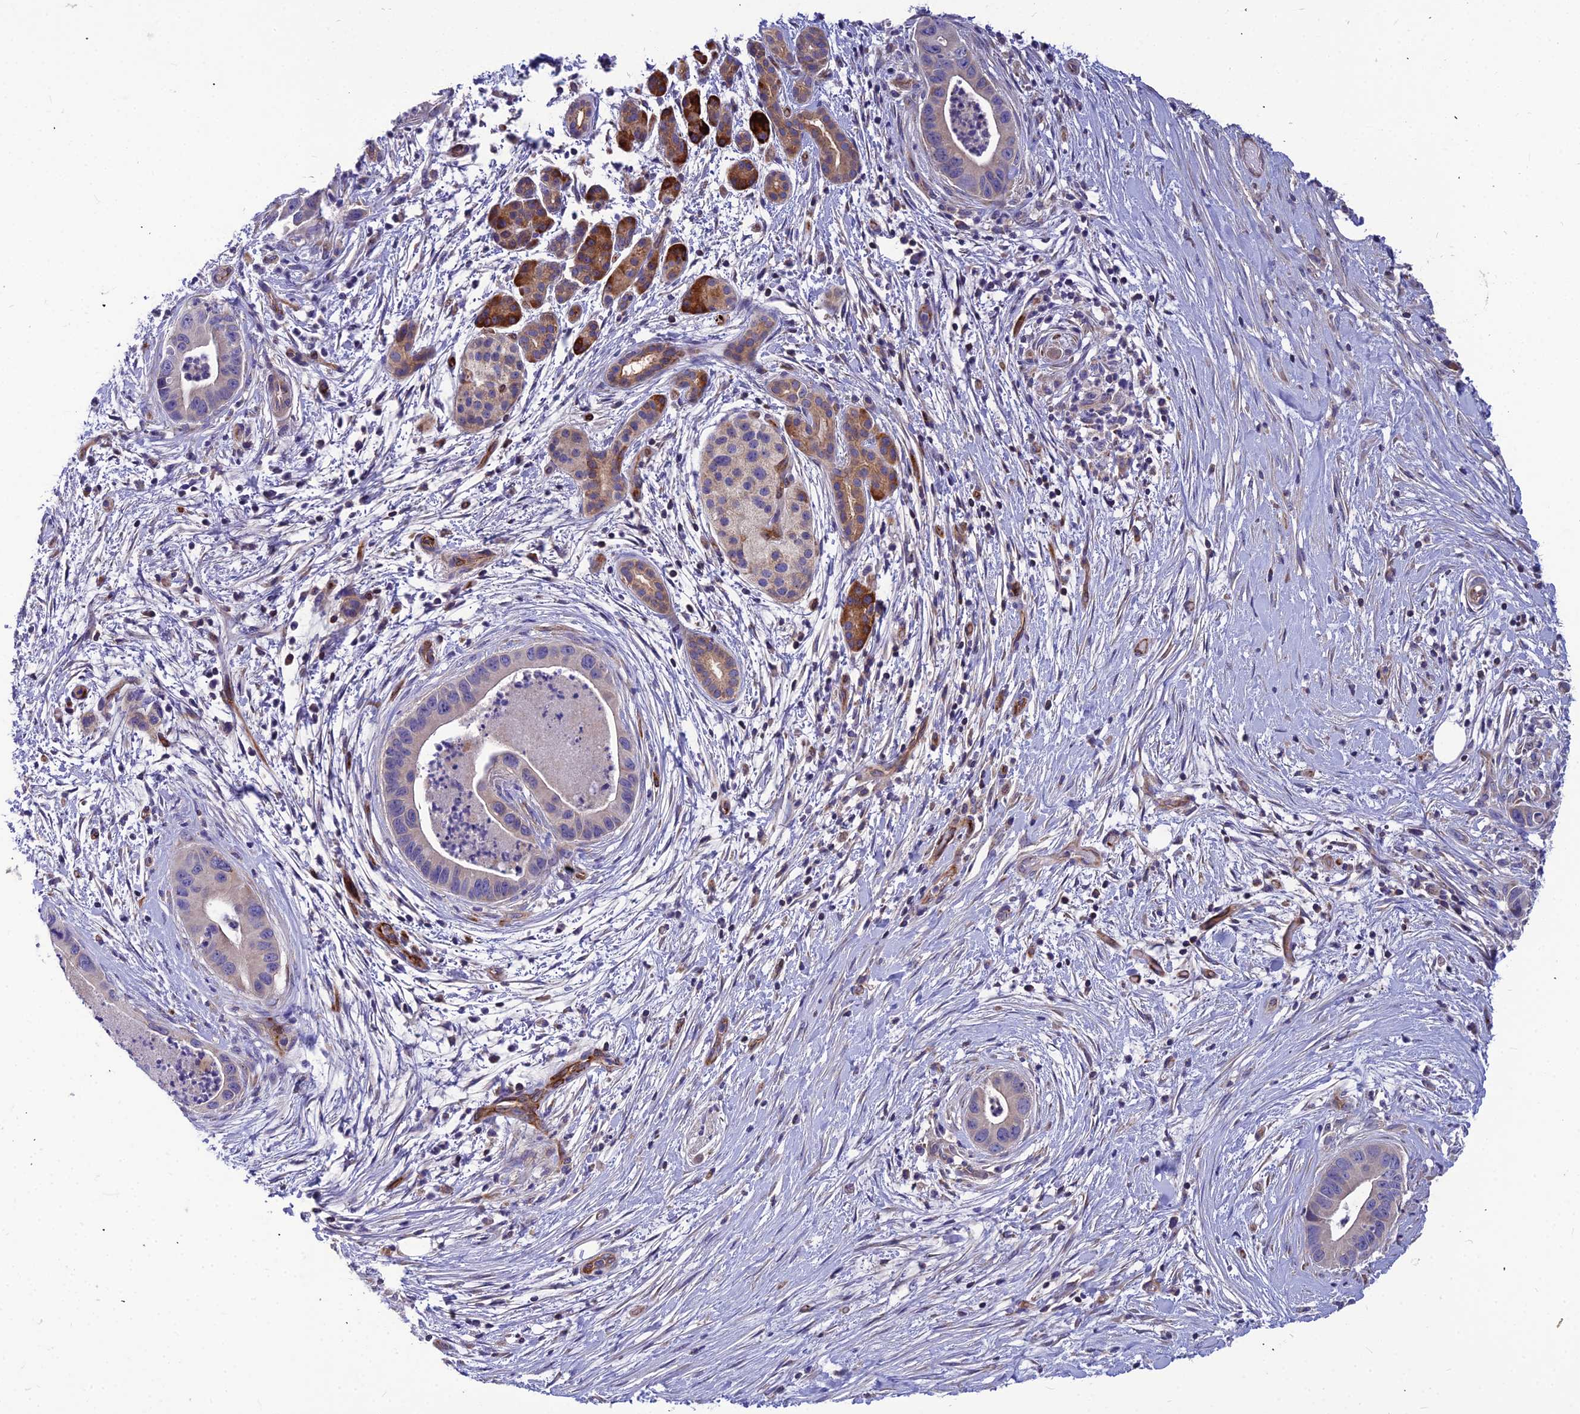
{"staining": {"intensity": "negative", "quantity": "none", "location": "none"}, "tissue": "pancreatic cancer", "cell_type": "Tumor cells", "image_type": "cancer", "snomed": [{"axis": "morphology", "description": "Adenocarcinoma, NOS"}, {"axis": "topography", "description": "Pancreas"}], "caption": "This is a histopathology image of IHC staining of adenocarcinoma (pancreatic), which shows no positivity in tumor cells.", "gene": "ASPHD1", "patient": {"sex": "male", "age": 73}}